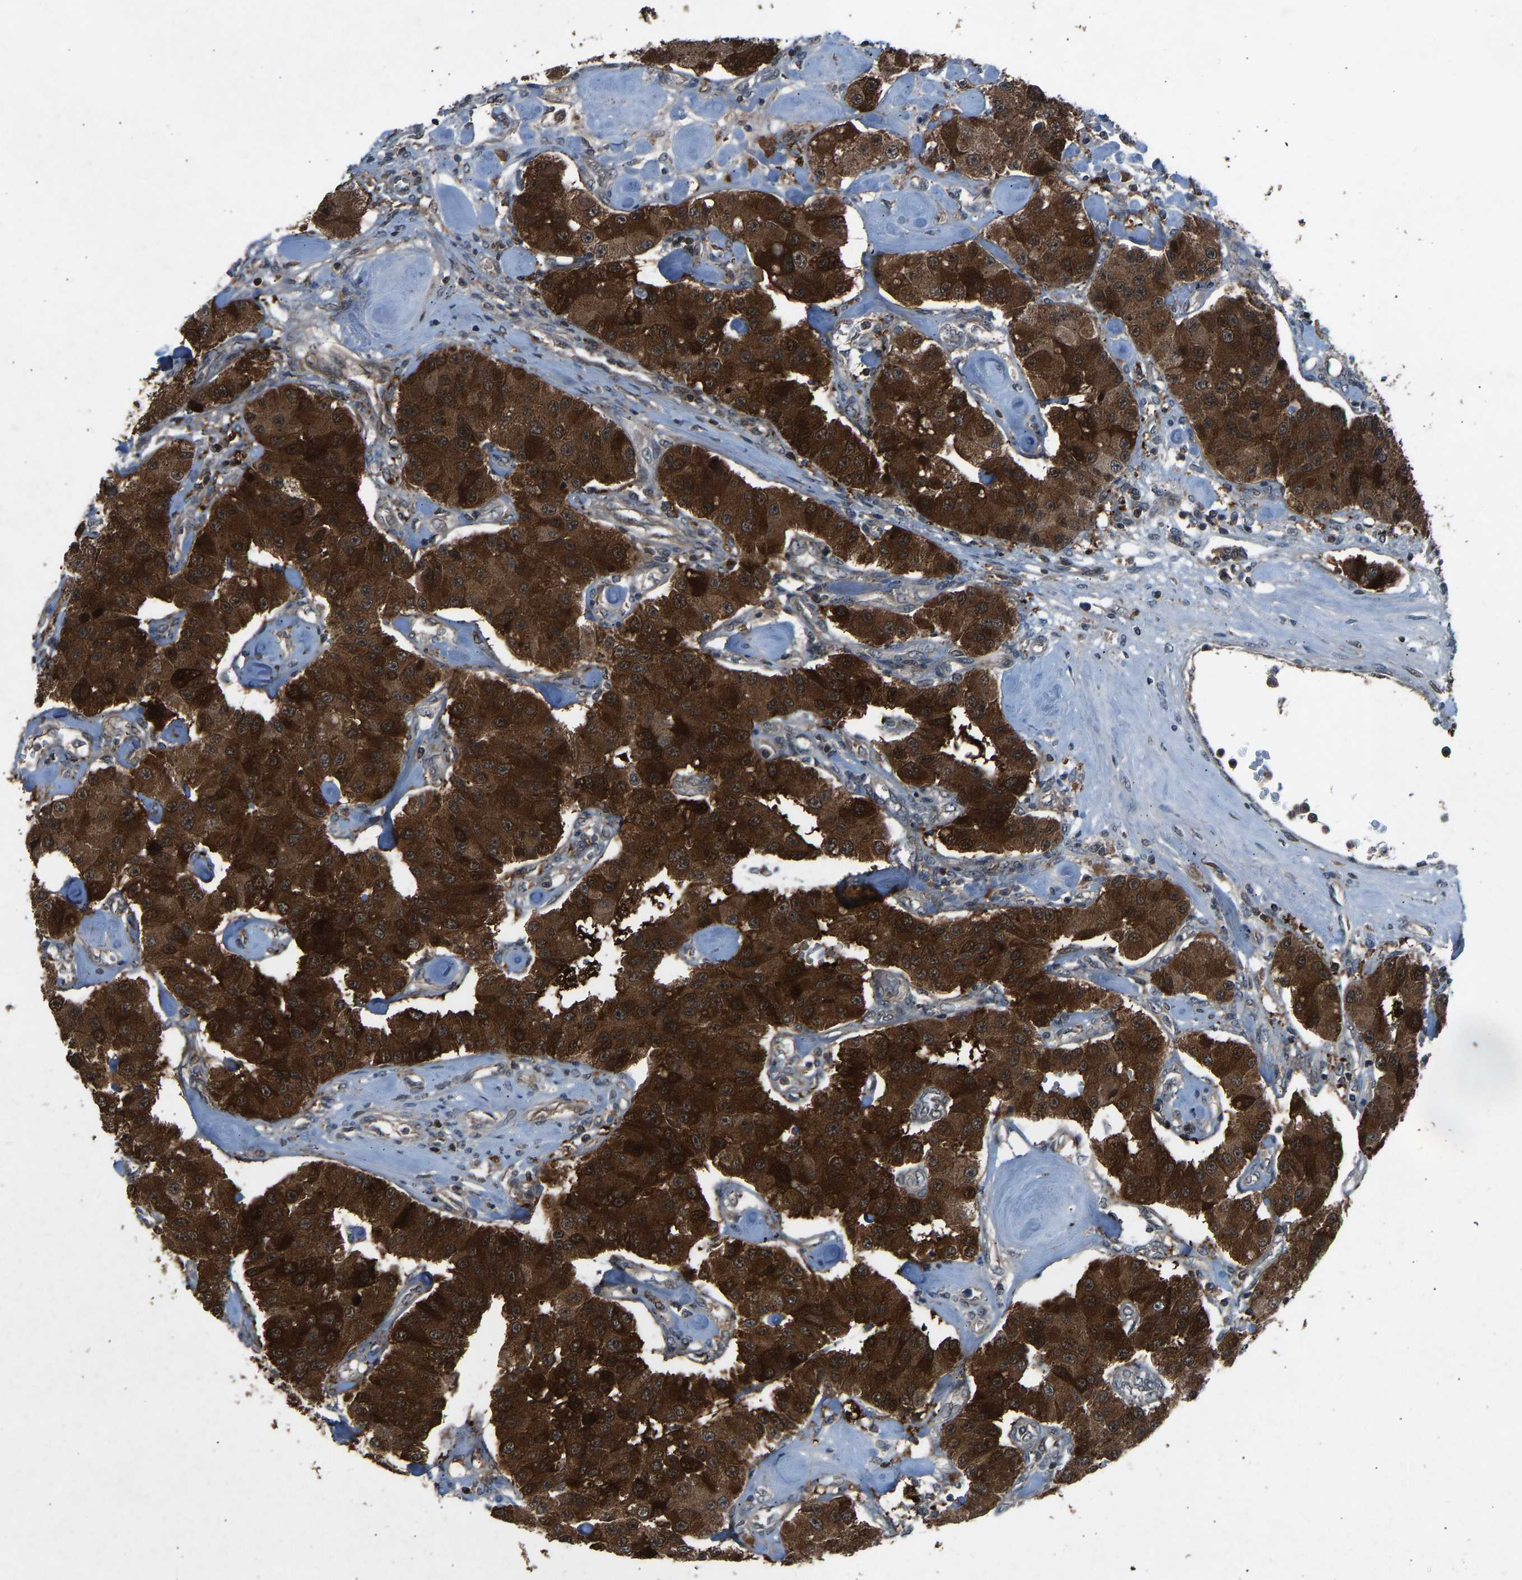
{"staining": {"intensity": "strong", "quantity": ">75%", "location": "cytoplasmic/membranous"}, "tissue": "carcinoid", "cell_type": "Tumor cells", "image_type": "cancer", "snomed": [{"axis": "morphology", "description": "Carcinoid, malignant, NOS"}, {"axis": "topography", "description": "Pancreas"}], "caption": "This image exhibits IHC staining of human carcinoid (malignant), with high strong cytoplasmic/membranous expression in about >75% of tumor cells.", "gene": "SLC43A1", "patient": {"sex": "male", "age": 41}}